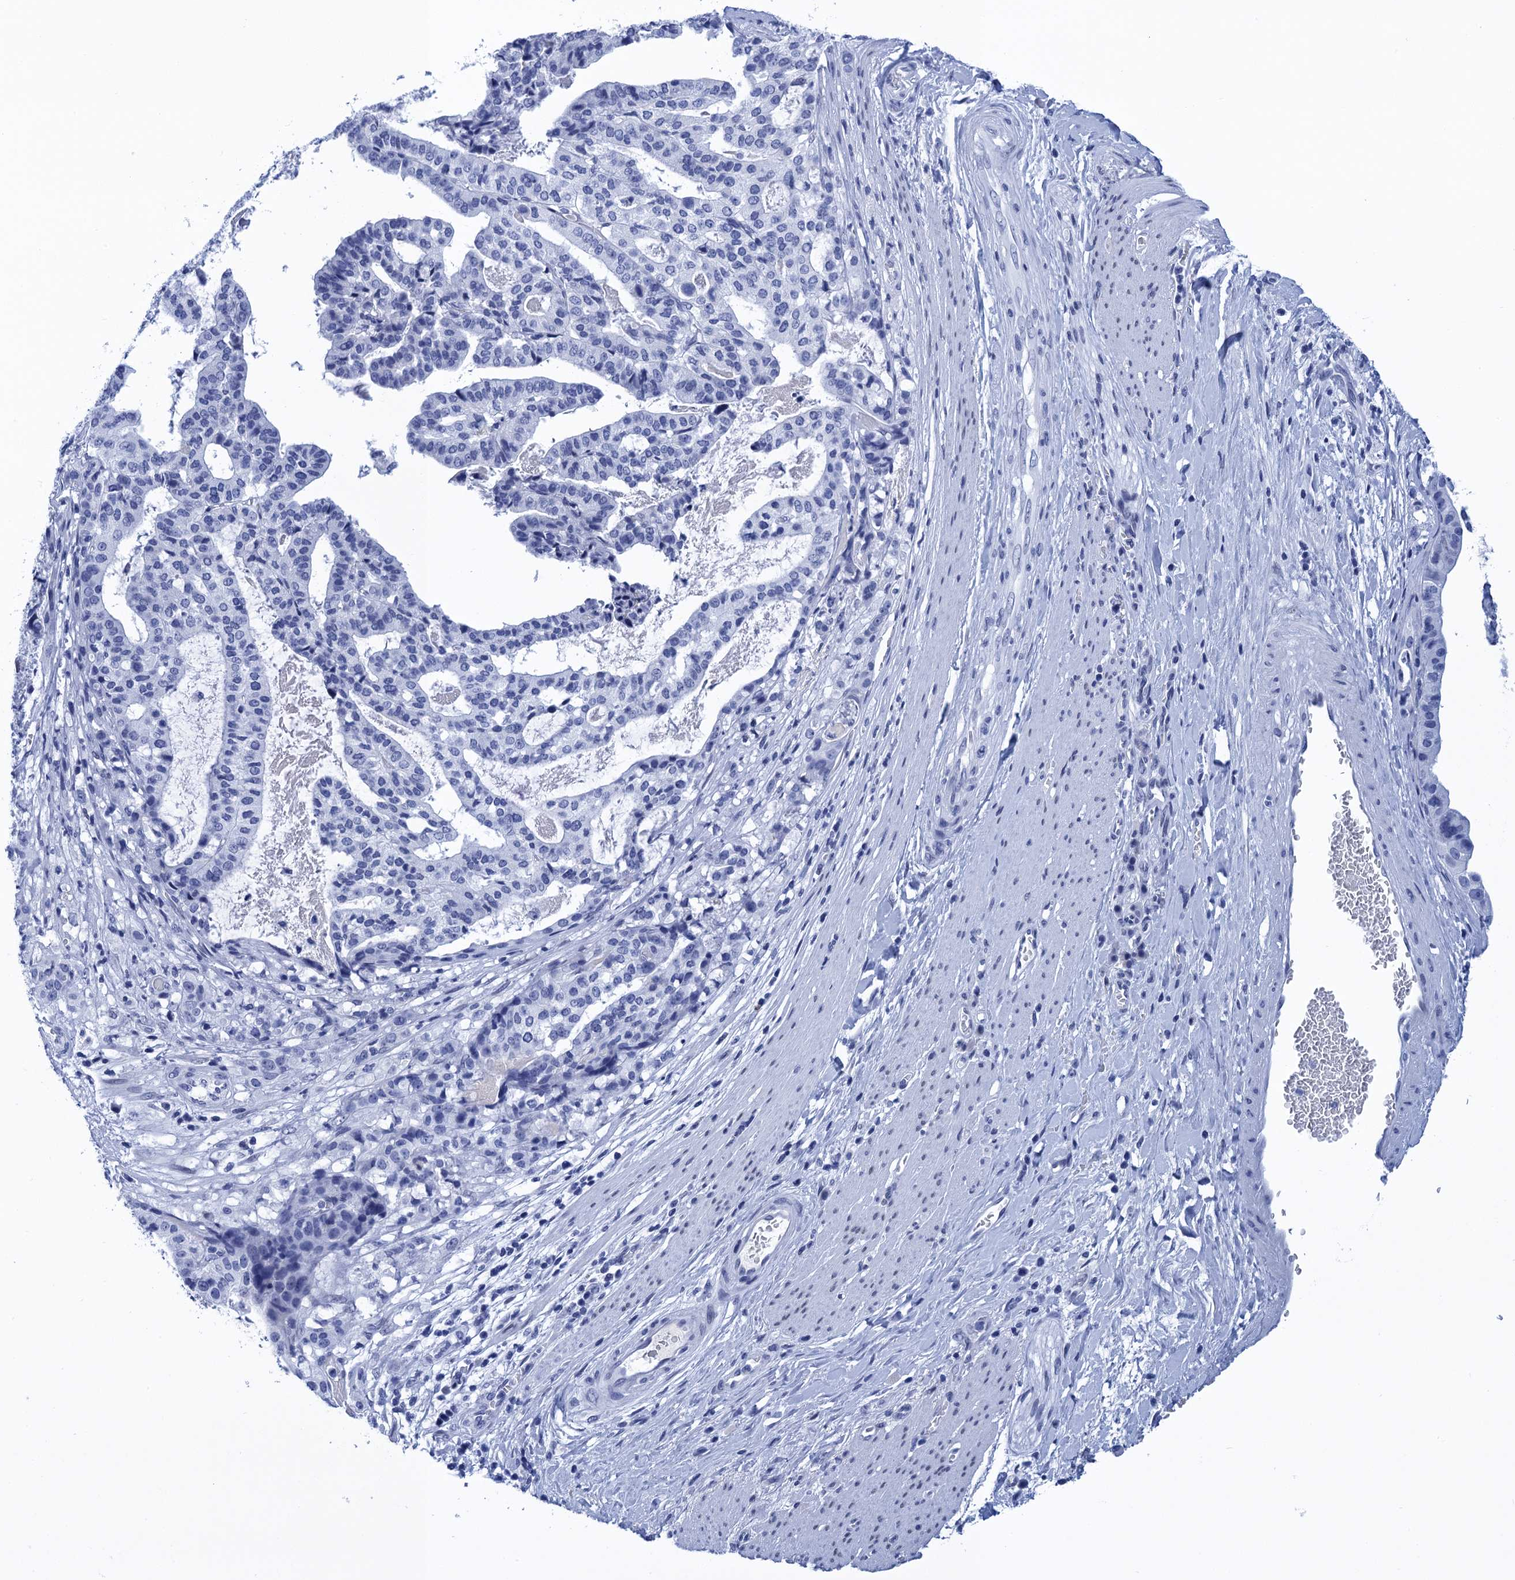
{"staining": {"intensity": "negative", "quantity": "none", "location": "none"}, "tissue": "stomach cancer", "cell_type": "Tumor cells", "image_type": "cancer", "snomed": [{"axis": "morphology", "description": "Adenocarcinoma, NOS"}, {"axis": "topography", "description": "Stomach"}], "caption": "Human adenocarcinoma (stomach) stained for a protein using IHC displays no positivity in tumor cells.", "gene": "METTL25", "patient": {"sex": "male", "age": 48}}